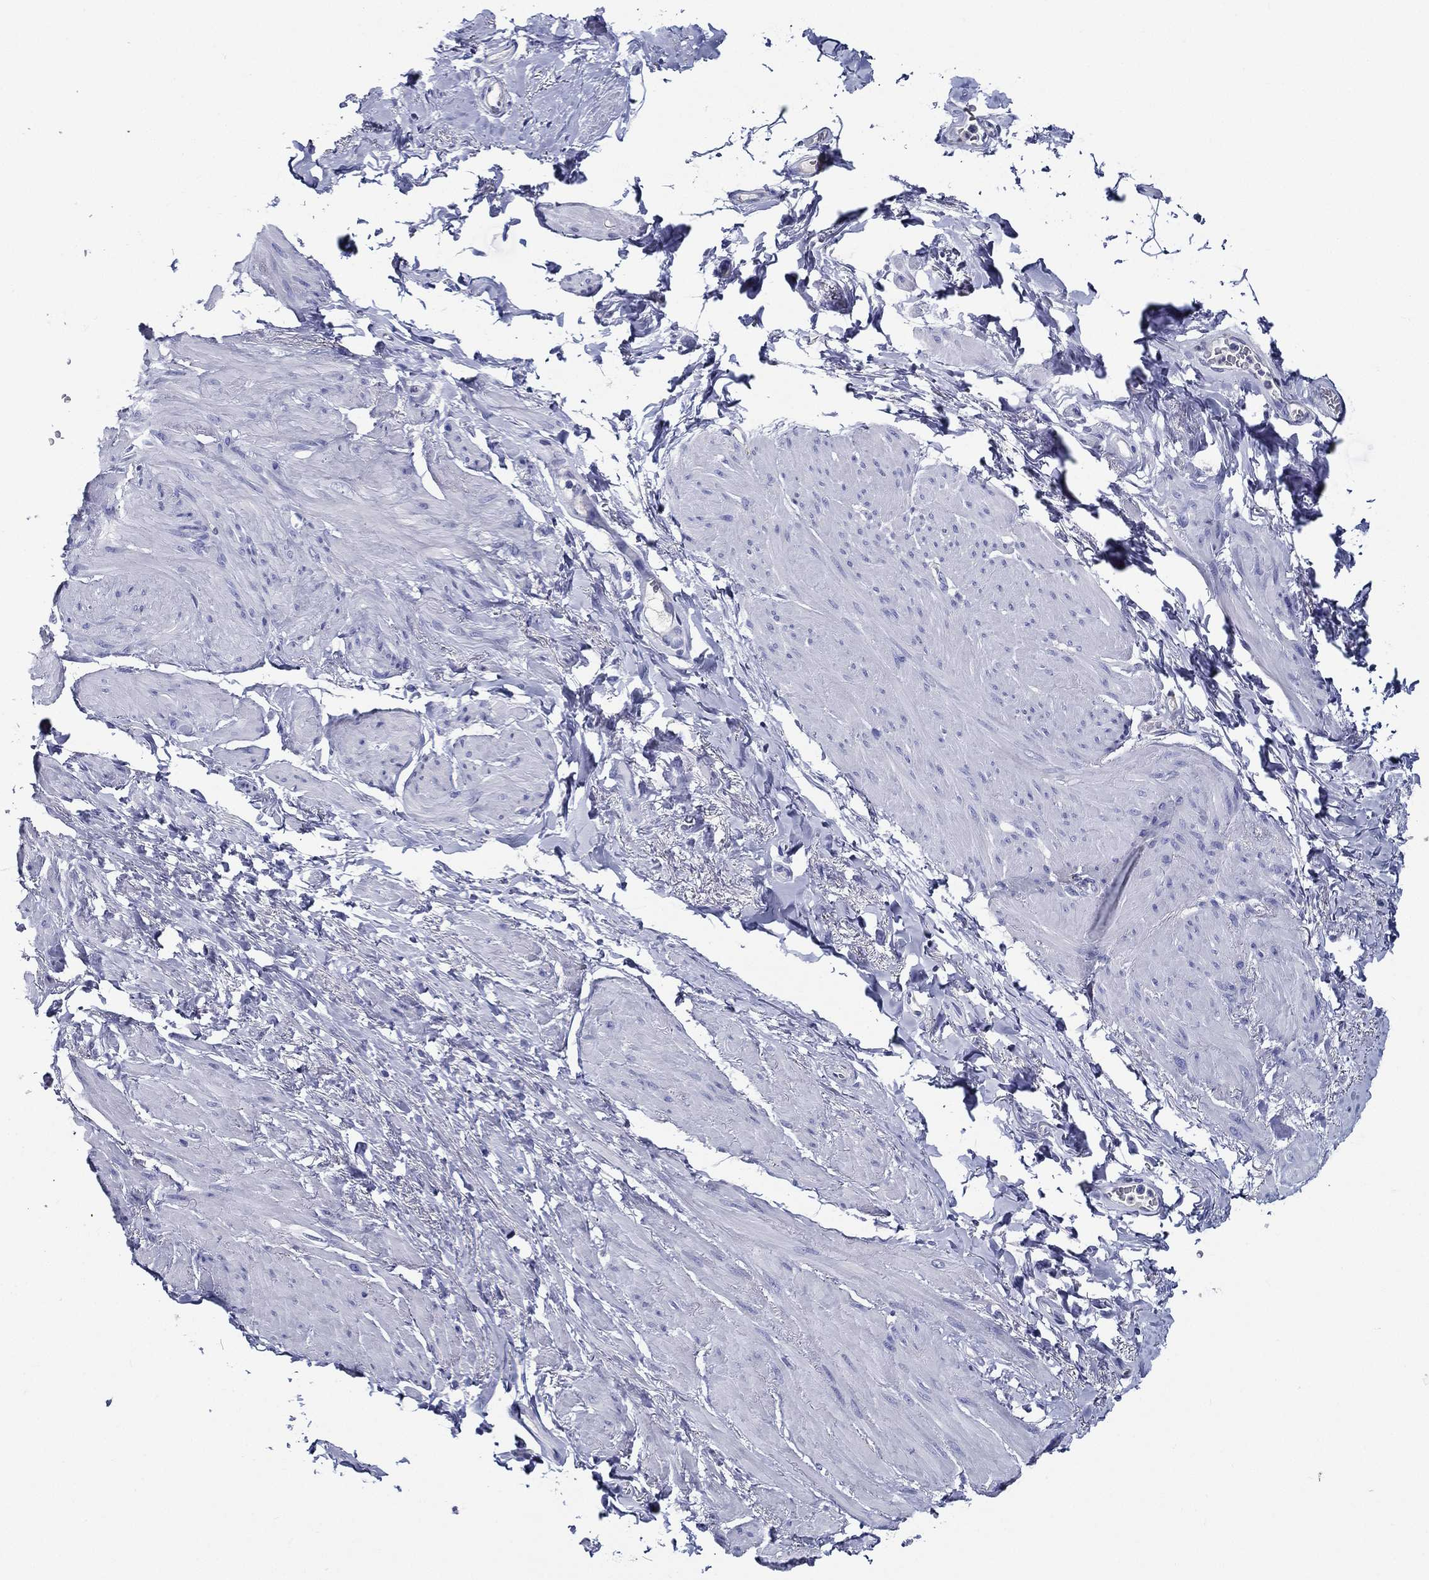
{"staining": {"intensity": "negative", "quantity": "none", "location": "none"}, "tissue": "soft tissue", "cell_type": "Fibroblasts", "image_type": "normal", "snomed": [{"axis": "morphology", "description": "Normal tissue, NOS"}, {"axis": "topography", "description": "Soft tissue"}, {"axis": "topography", "description": "Adipose tissue"}, {"axis": "topography", "description": "Vascular tissue"}, {"axis": "topography", "description": "Peripheral nerve tissue"}], "caption": "Fibroblasts are negative for brown protein staining in benign soft tissue. (Immunohistochemistry (ihc), brightfield microscopy, high magnification).", "gene": "ACE2", "patient": {"sex": "male", "age": 68}}